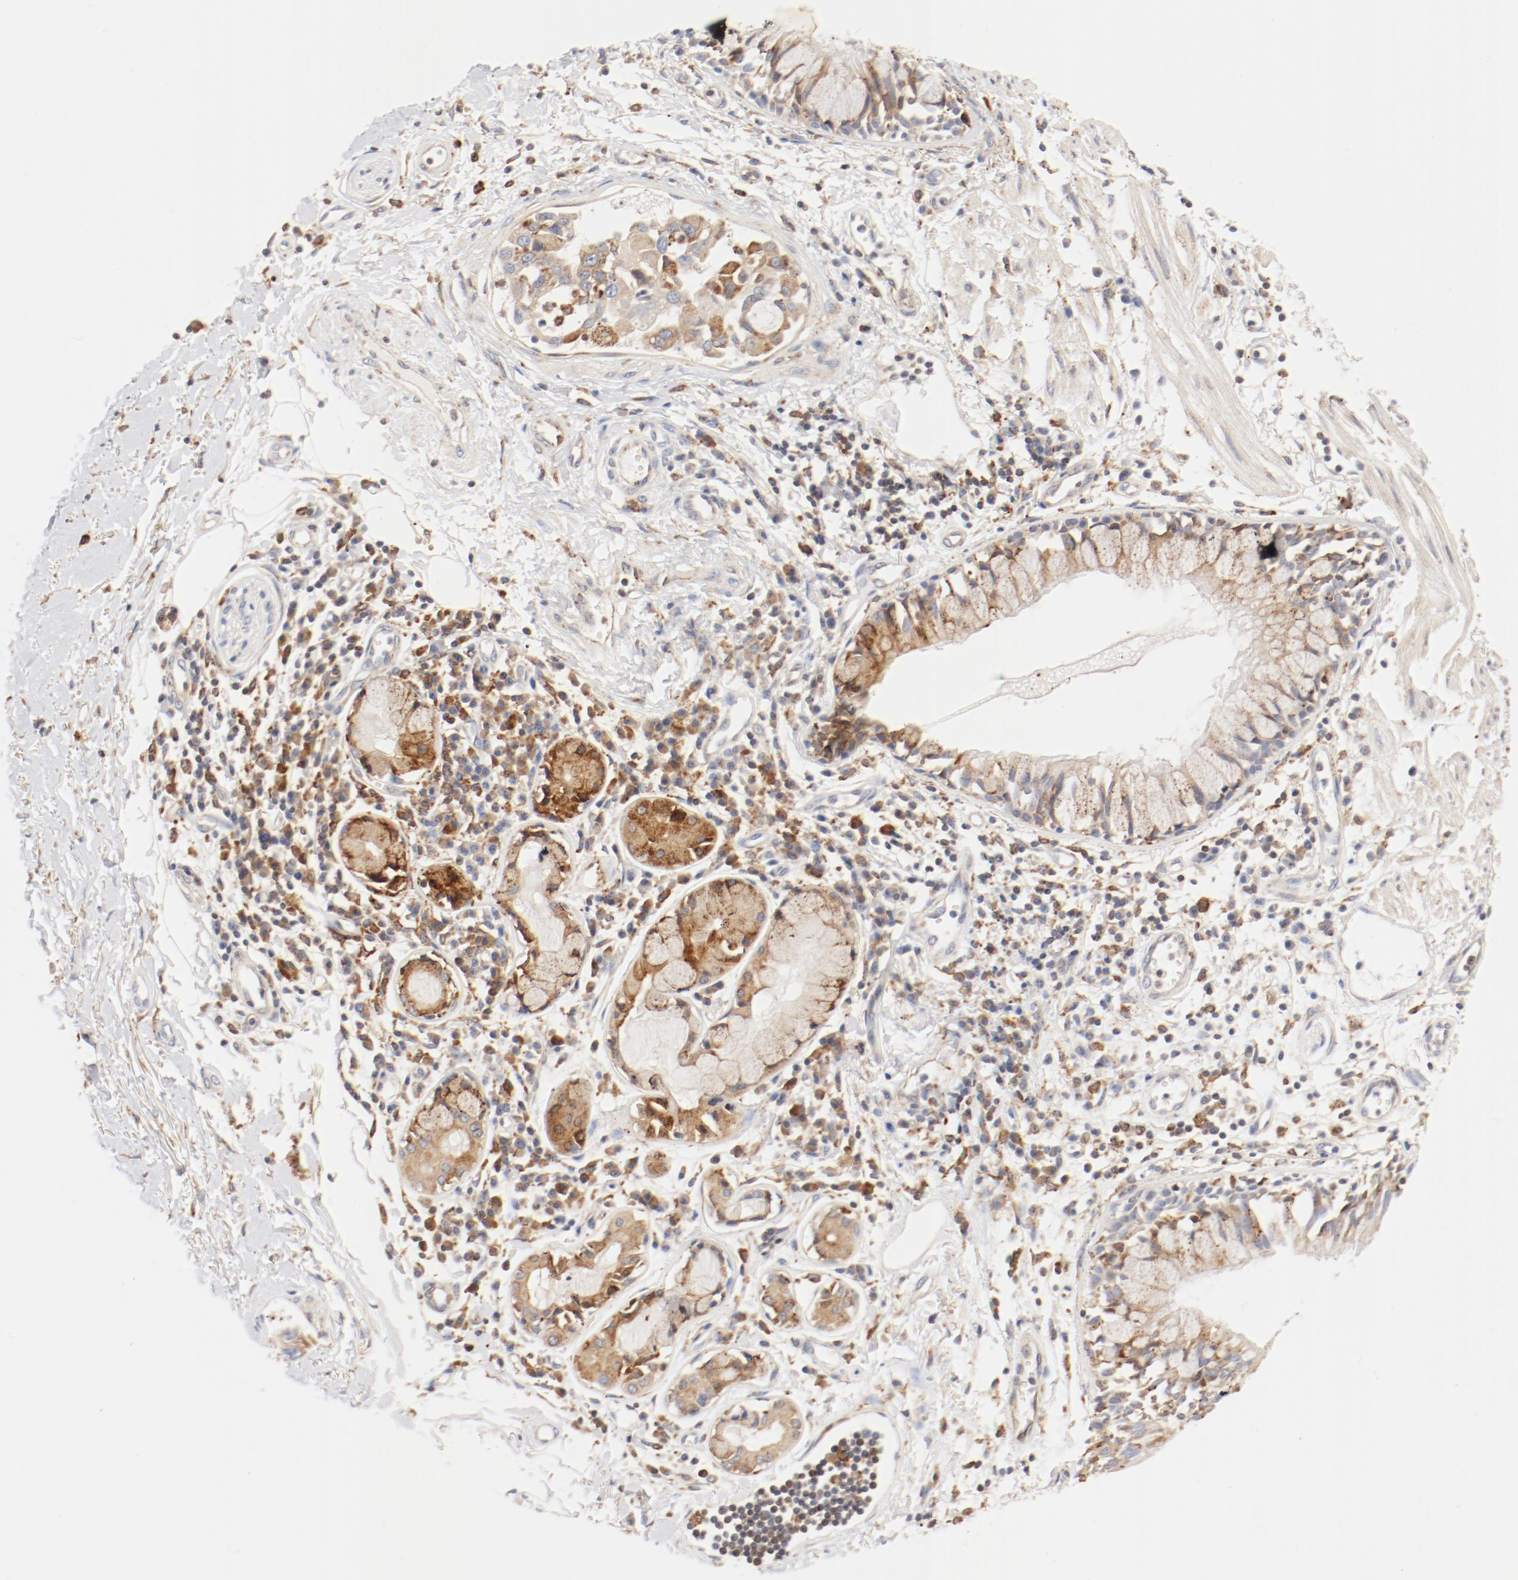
{"staining": {"intensity": "negative", "quantity": "none", "location": "none"}, "tissue": "adipose tissue", "cell_type": "Adipocytes", "image_type": "normal", "snomed": [{"axis": "morphology", "description": "Normal tissue, NOS"}, {"axis": "morphology", "description": "Adenocarcinoma, NOS"}, {"axis": "topography", "description": "Cartilage tissue"}, {"axis": "topography", "description": "Bronchus"}, {"axis": "topography", "description": "Lung"}], "caption": "Immunohistochemical staining of normal adipose tissue shows no significant positivity in adipocytes.", "gene": "PDPK1", "patient": {"sex": "female", "age": 67}}